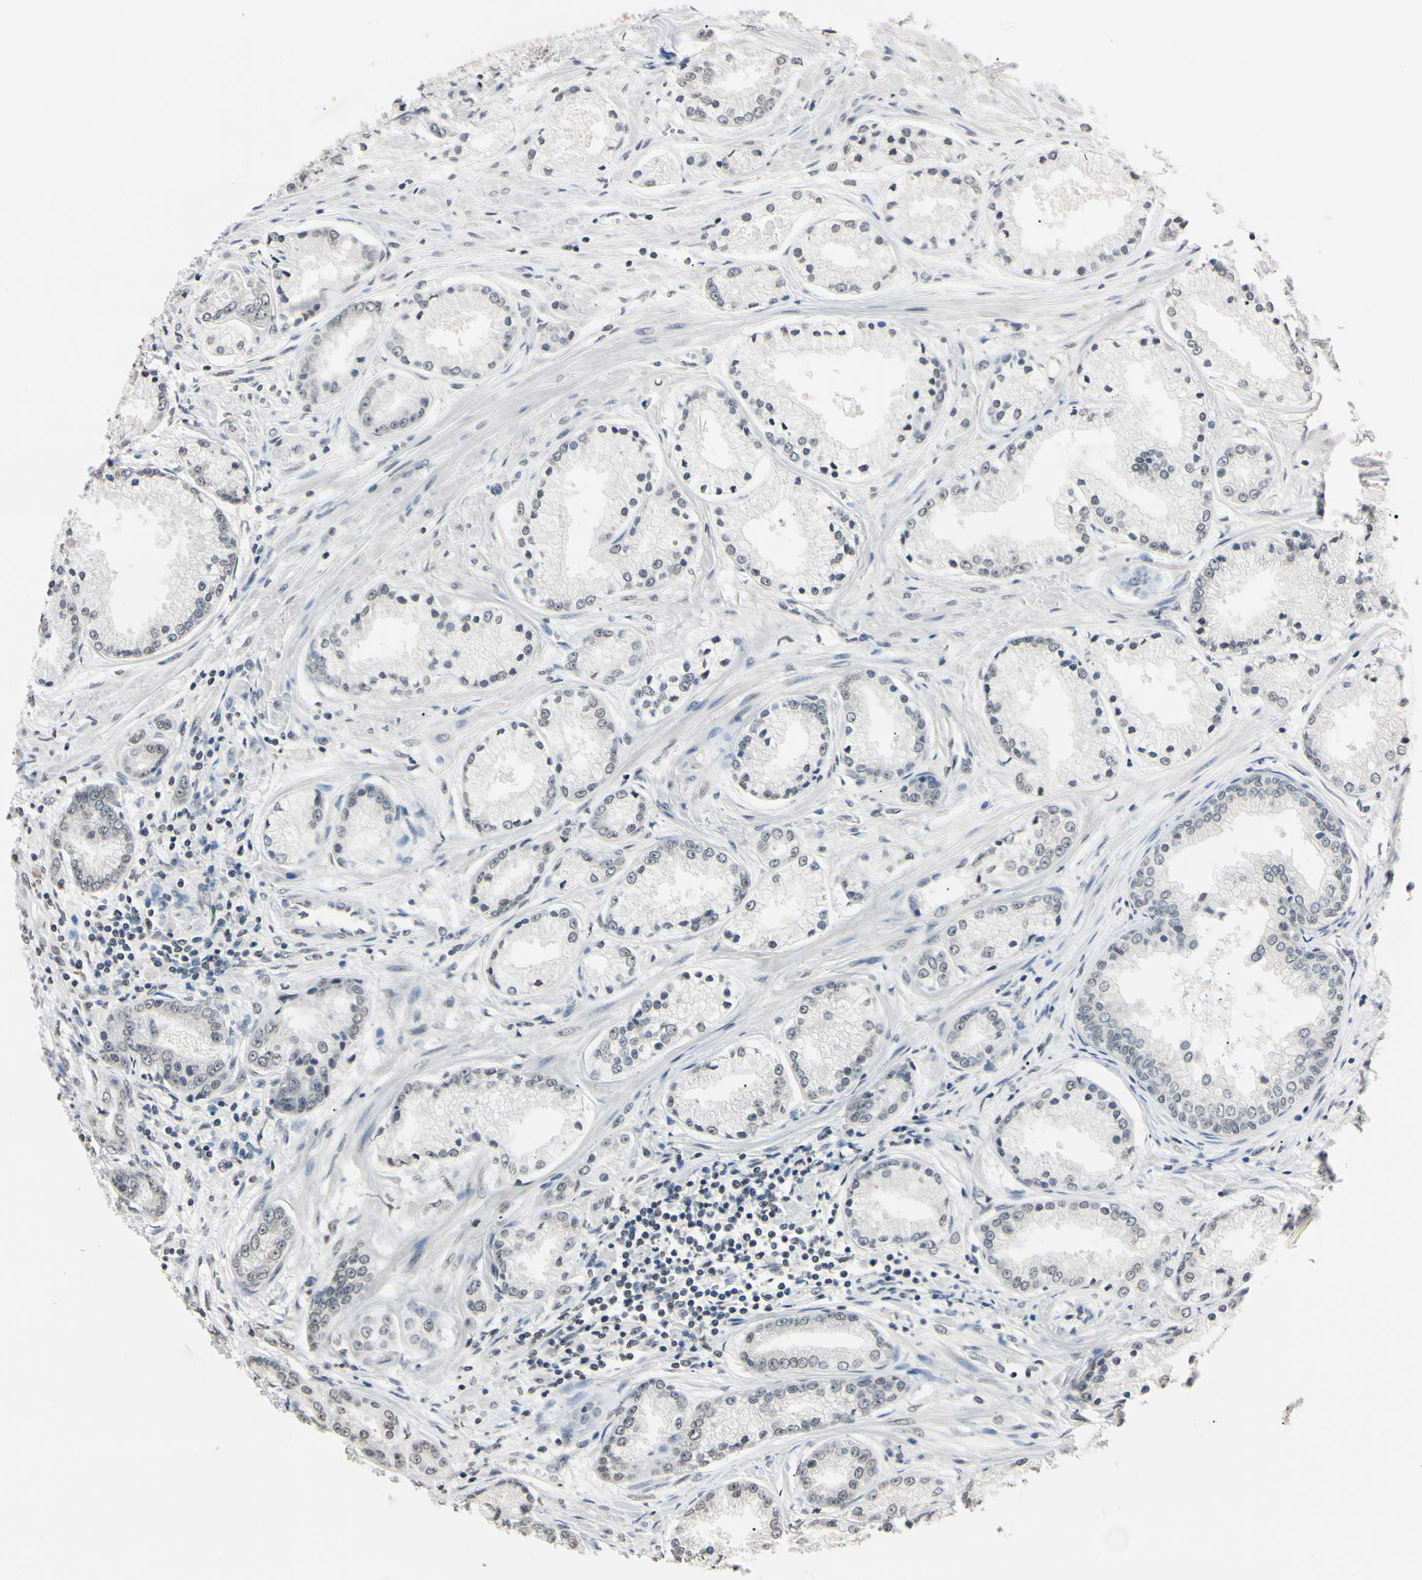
{"staining": {"intensity": "weak", "quantity": "<25%", "location": "nuclear"}, "tissue": "prostate cancer", "cell_type": "Tumor cells", "image_type": "cancer", "snomed": [{"axis": "morphology", "description": "Adenocarcinoma, High grade"}, {"axis": "topography", "description": "Prostate"}], "caption": "IHC histopathology image of prostate high-grade adenocarcinoma stained for a protein (brown), which shows no expression in tumor cells.", "gene": "CDC45", "patient": {"sex": "male", "age": 59}}